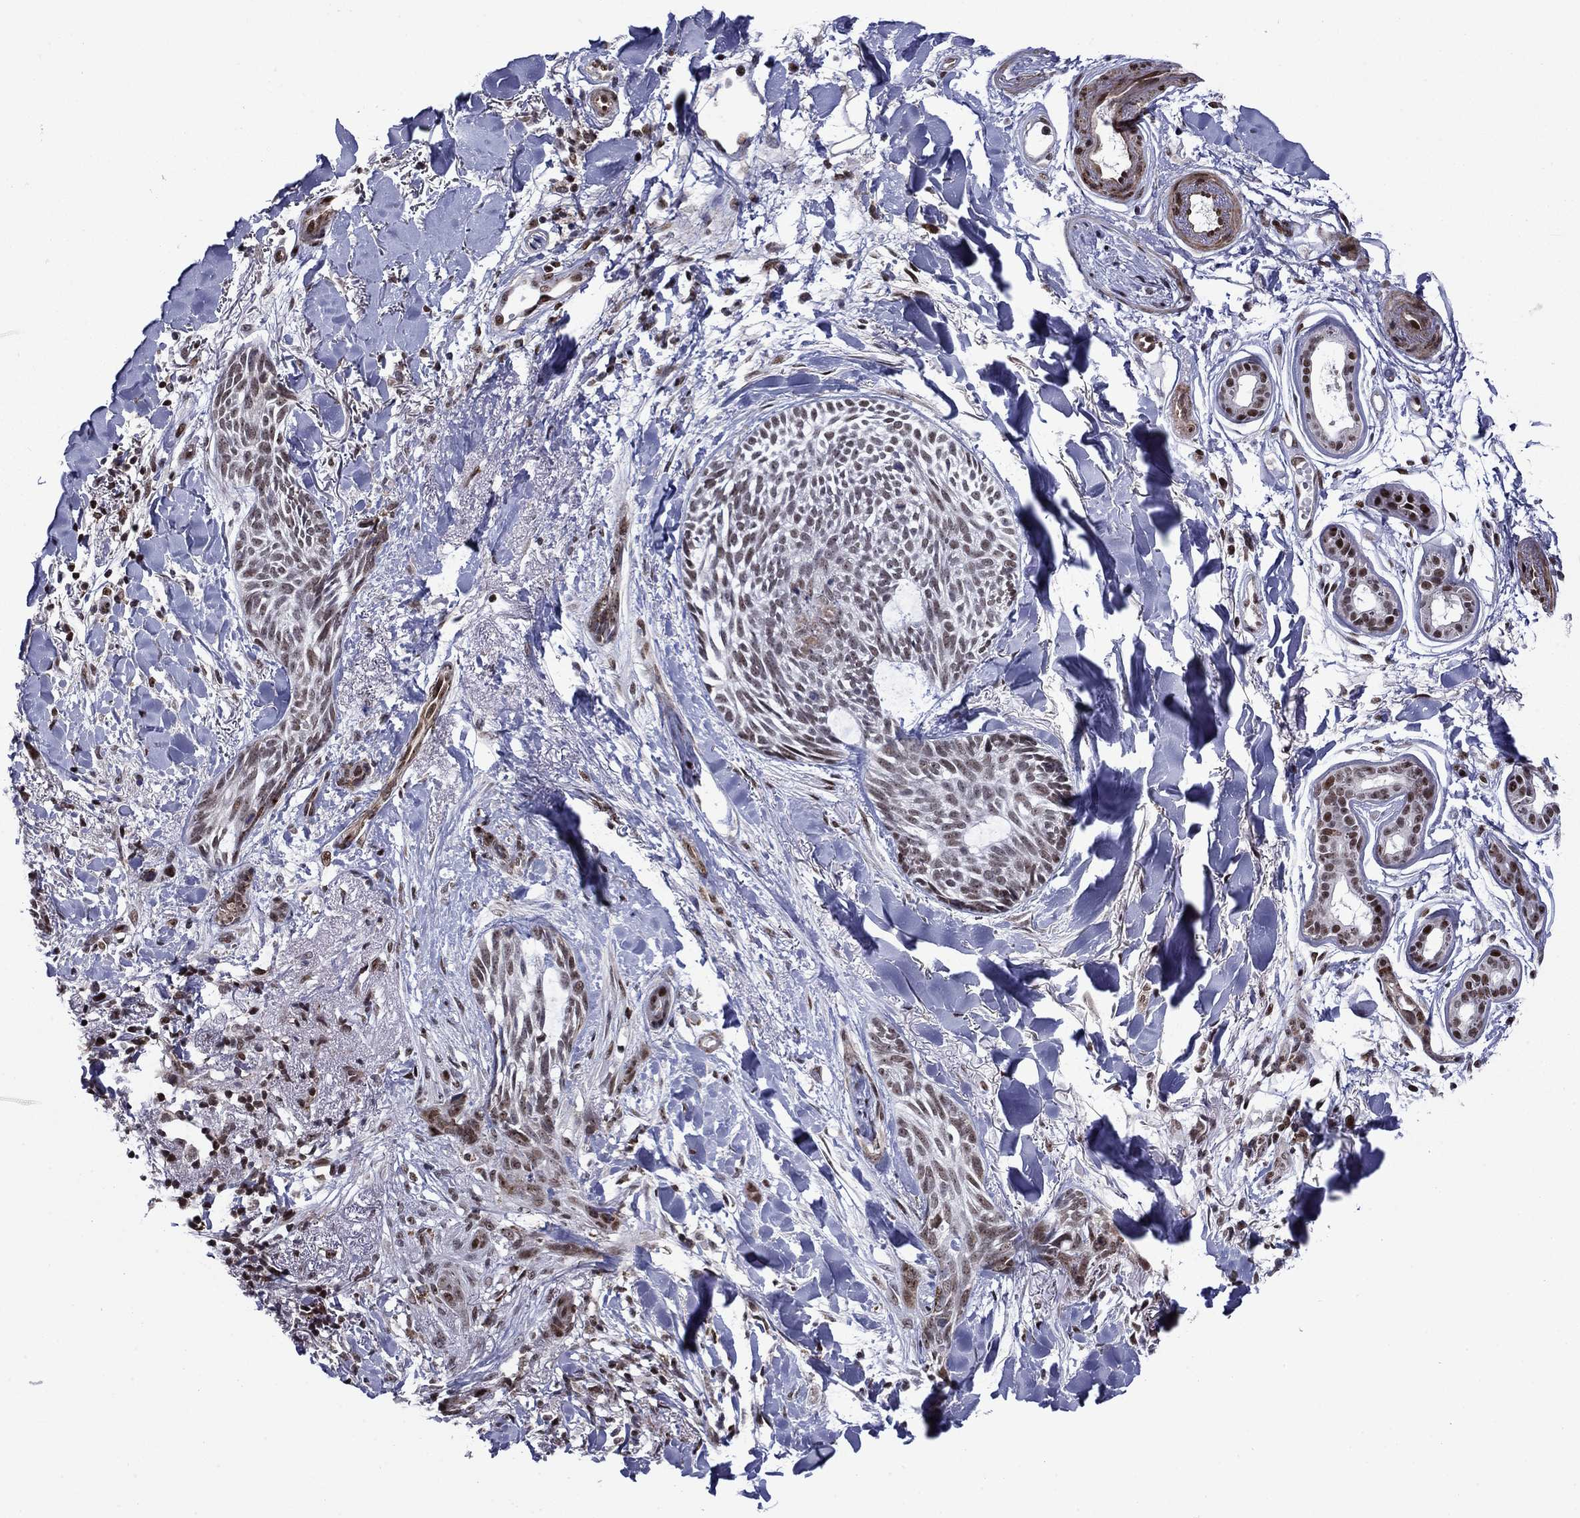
{"staining": {"intensity": "moderate", "quantity": "<25%", "location": "nuclear"}, "tissue": "skin cancer", "cell_type": "Tumor cells", "image_type": "cancer", "snomed": [{"axis": "morphology", "description": "Normal tissue, NOS"}, {"axis": "morphology", "description": "Basal cell carcinoma"}, {"axis": "topography", "description": "Skin"}], "caption": "Skin cancer stained for a protein (brown) demonstrates moderate nuclear positive positivity in about <25% of tumor cells.", "gene": "SURF2", "patient": {"sex": "male", "age": 84}}